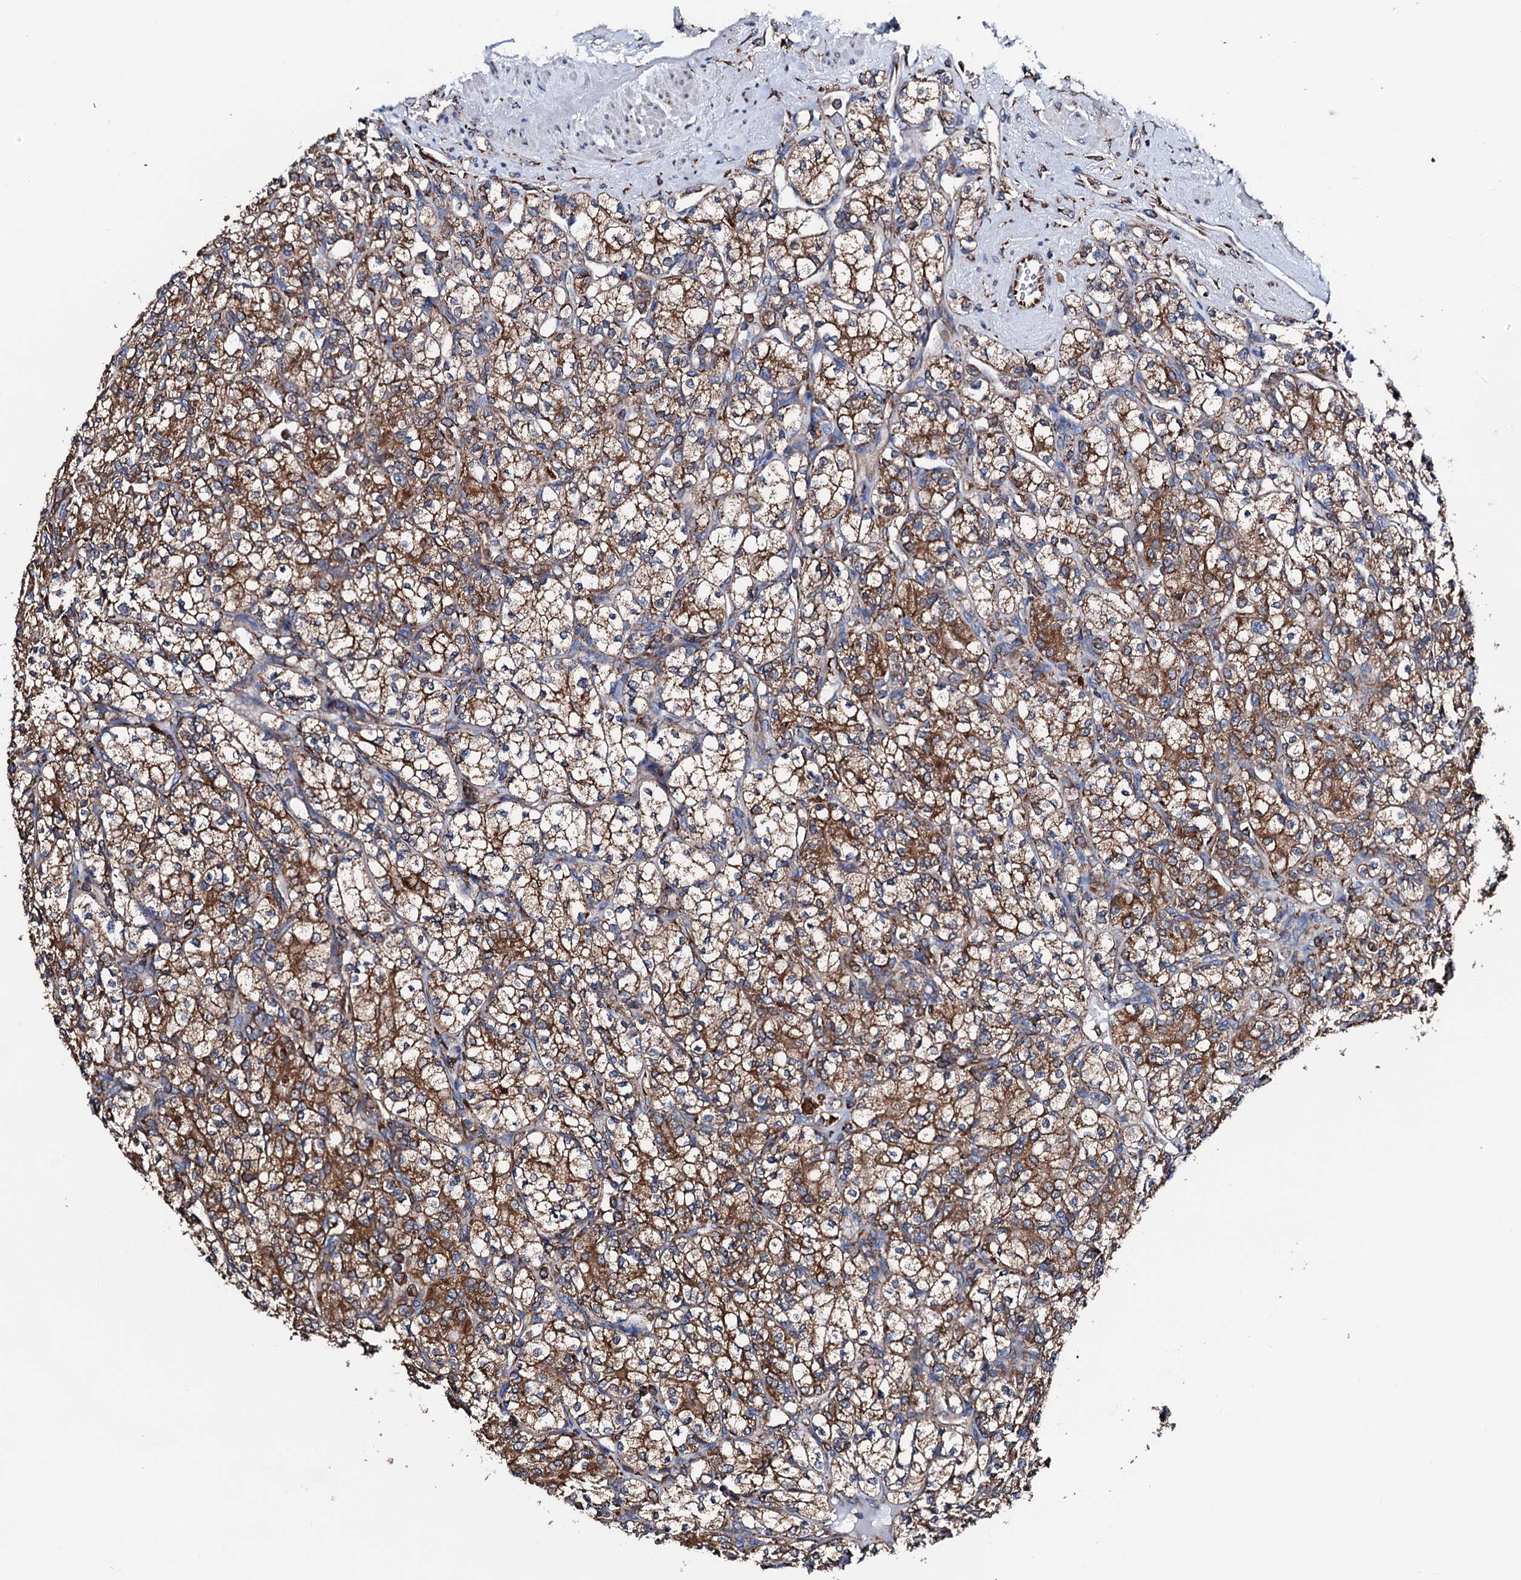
{"staining": {"intensity": "strong", "quantity": ">75%", "location": "cytoplasmic/membranous"}, "tissue": "renal cancer", "cell_type": "Tumor cells", "image_type": "cancer", "snomed": [{"axis": "morphology", "description": "Adenocarcinoma, NOS"}, {"axis": "topography", "description": "Kidney"}], "caption": "Protein expression analysis of human adenocarcinoma (renal) reveals strong cytoplasmic/membranous staining in approximately >75% of tumor cells. (Brightfield microscopy of DAB IHC at high magnification).", "gene": "AMDHD1", "patient": {"sex": "male", "age": 77}}